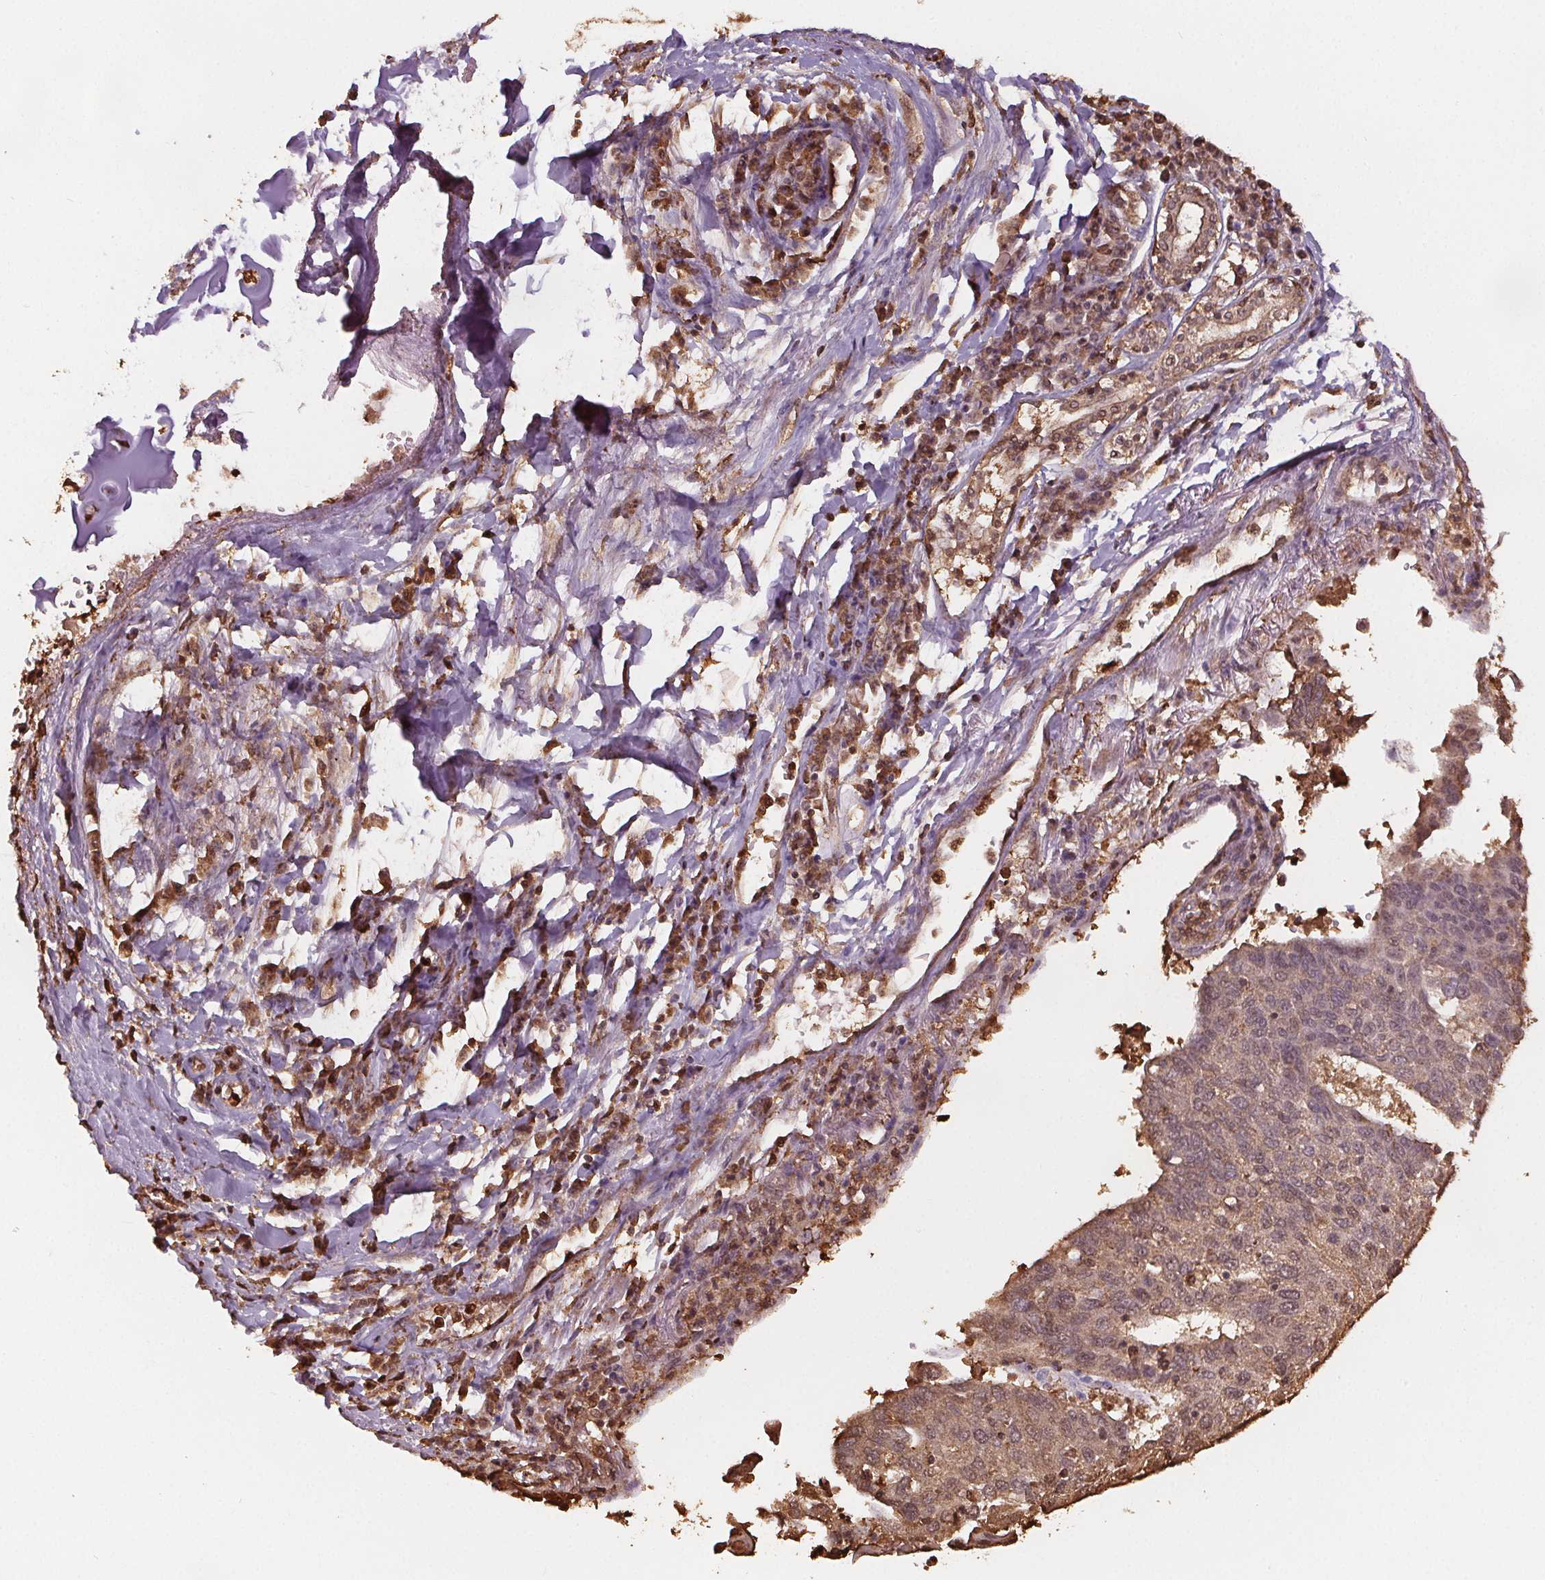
{"staining": {"intensity": "moderate", "quantity": ">75%", "location": "cytoplasmic/membranous,nuclear"}, "tissue": "lung cancer", "cell_type": "Tumor cells", "image_type": "cancer", "snomed": [{"axis": "morphology", "description": "Squamous cell carcinoma, NOS"}, {"axis": "topography", "description": "Lung"}], "caption": "The image demonstrates a brown stain indicating the presence of a protein in the cytoplasmic/membranous and nuclear of tumor cells in lung squamous cell carcinoma. The staining is performed using DAB (3,3'-diaminobenzidine) brown chromogen to label protein expression. The nuclei are counter-stained blue using hematoxylin.", "gene": "ENO1", "patient": {"sex": "male", "age": 73}}